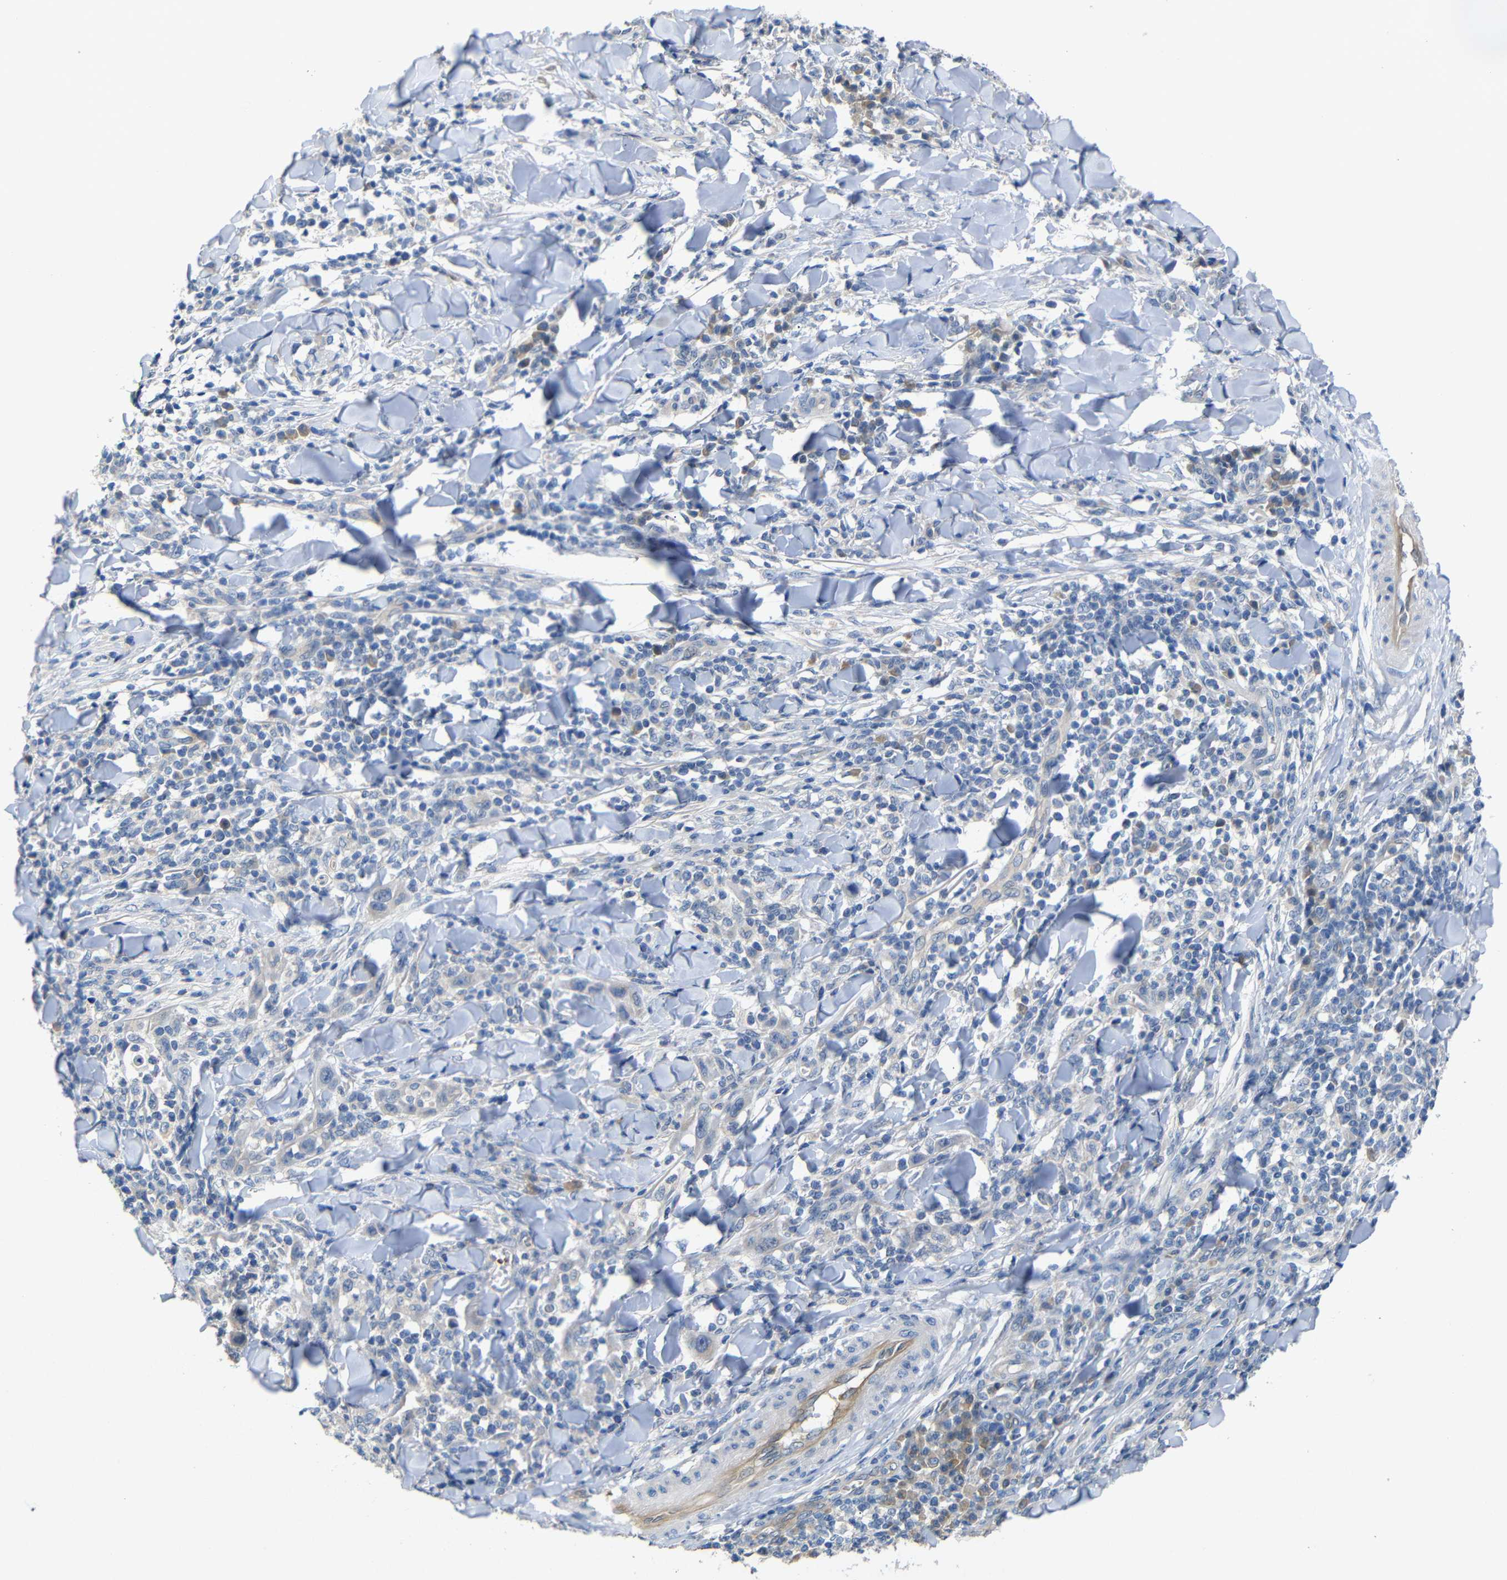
{"staining": {"intensity": "weak", "quantity": ">75%", "location": "cytoplasmic/membranous"}, "tissue": "skin cancer", "cell_type": "Tumor cells", "image_type": "cancer", "snomed": [{"axis": "morphology", "description": "Squamous cell carcinoma, NOS"}, {"axis": "topography", "description": "Skin"}], "caption": "Weak cytoplasmic/membranous positivity for a protein is appreciated in approximately >75% of tumor cells of squamous cell carcinoma (skin) using immunohistochemistry (IHC).", "gene": "TBC1D32", "patient": {"sex": "male", "age": 24}}